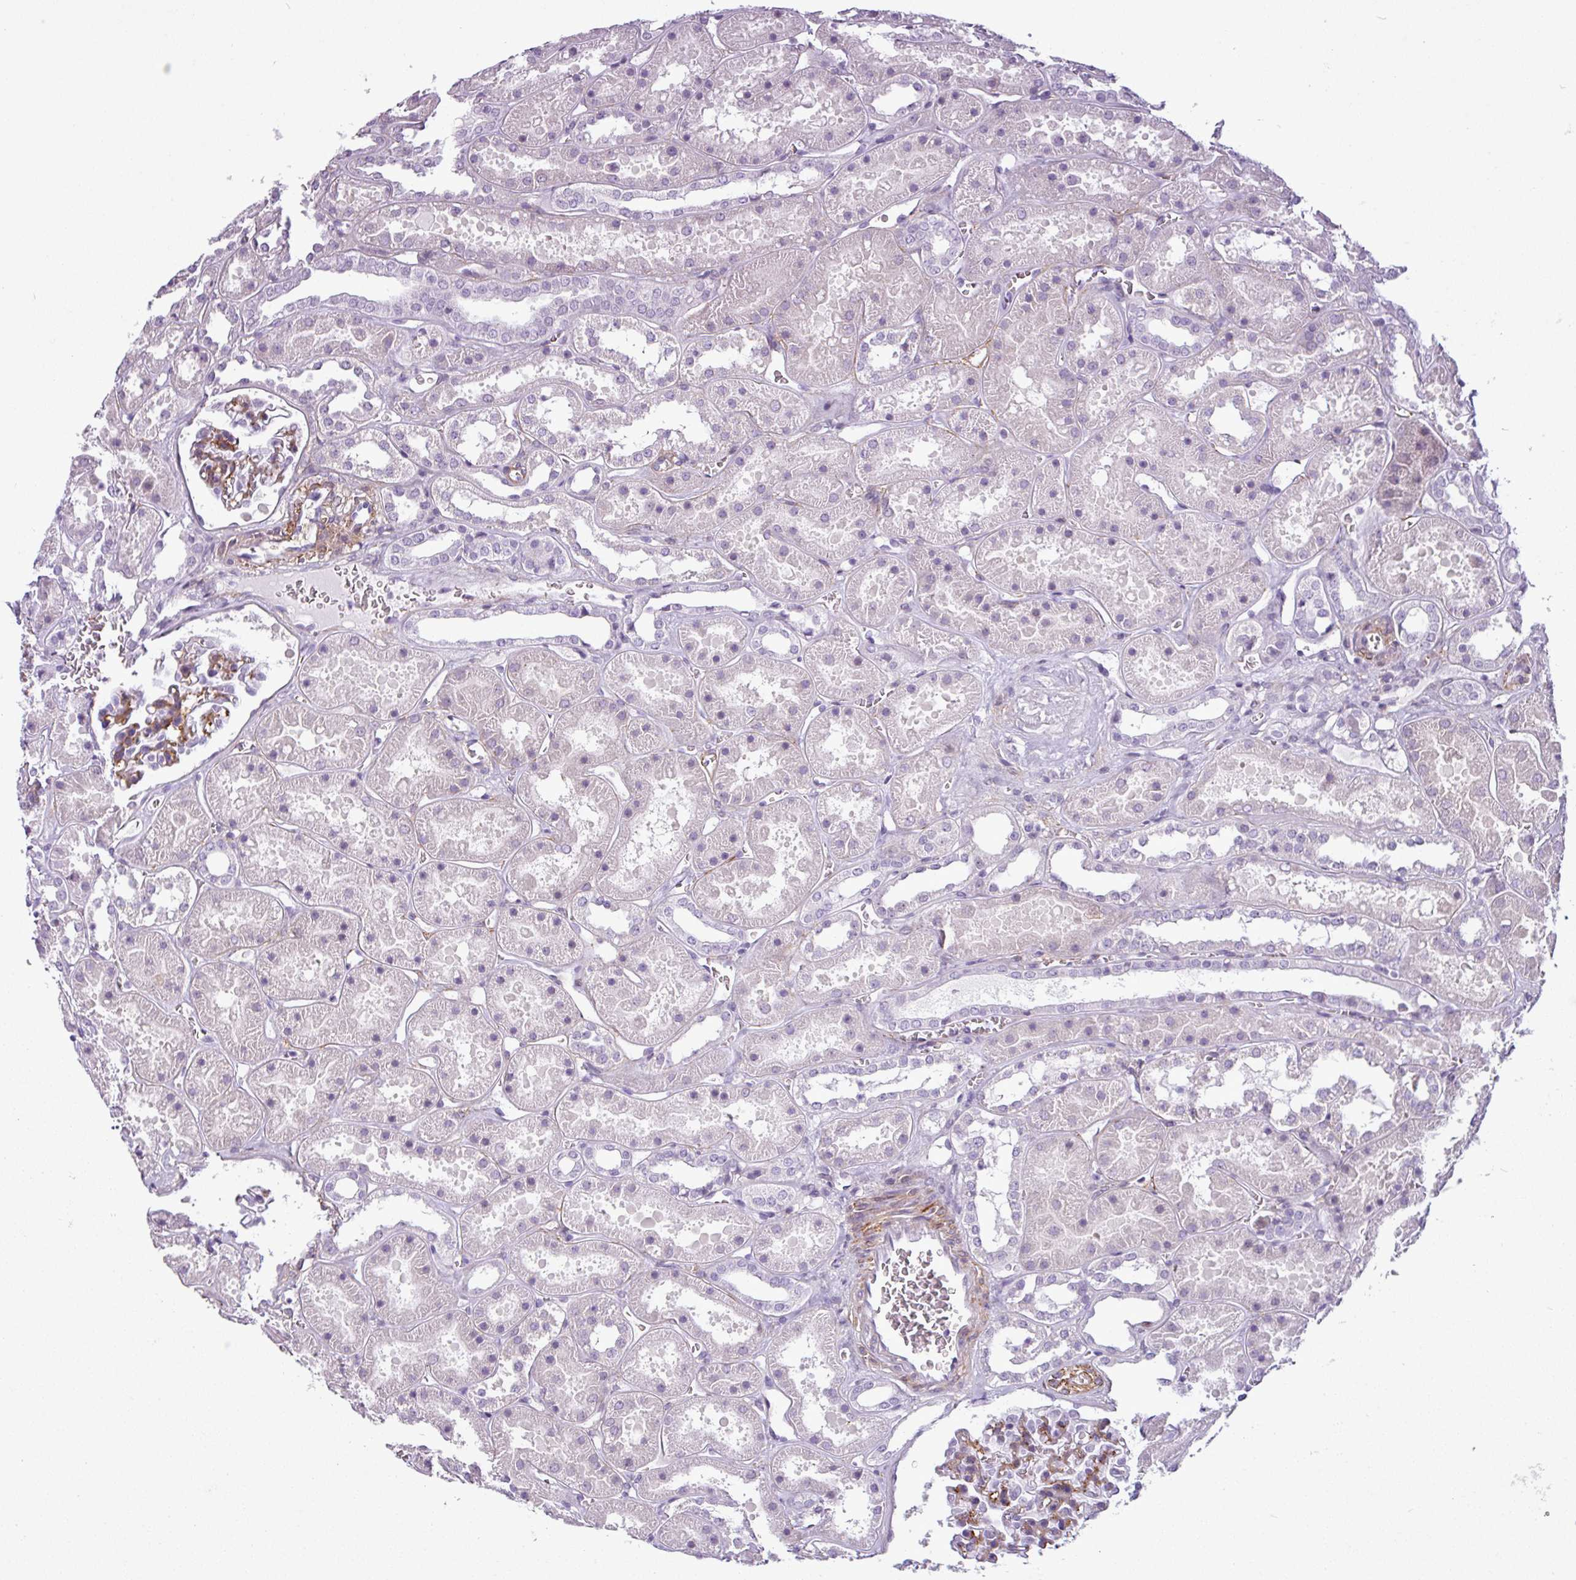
{"staining": {"intensity": "moderate", "quantity": "25%-75%", "location": "cytoplasmic/membranous"}, "tissue": "kidney", "cell_type": "Cells in glomeruli", "image_type": "normal", "snomed": [{"axis": "morphology", "description": "Normal tissue, NOS"}, {"axis": "topography", "description": "Kidney"}], "caption": "This is a photomicrograph of immunohistochemistry staining of normal kidney, which shows moderate positivity in the cytoplasmic/membranous of cells in glomeruli.", "gene": "ATP10A", "patient": {"sex": "female", "age": 41}}